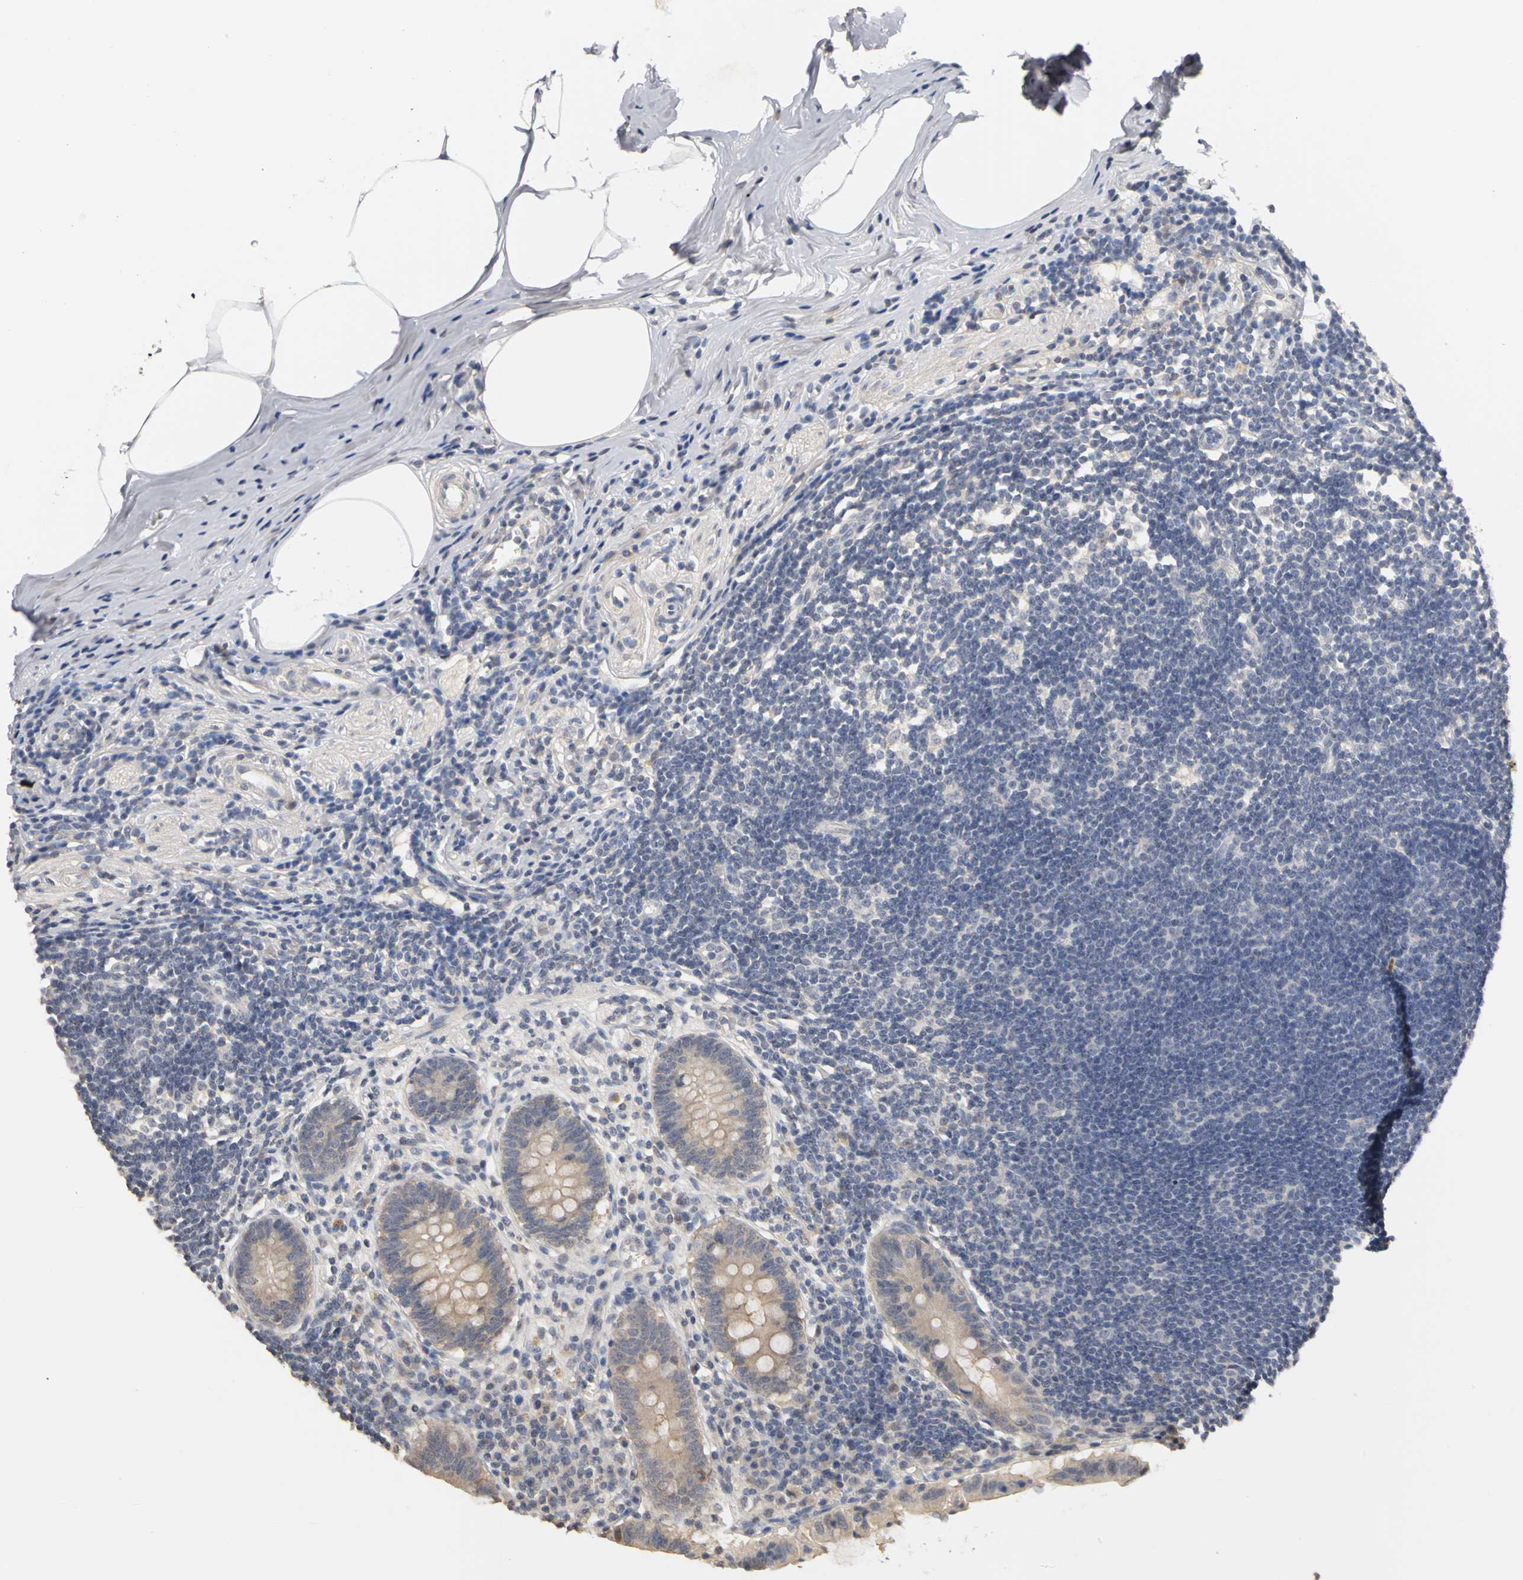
{"staining": {"intensity": "weak", "quantity": ">75%", "location": "cytoplasmic/membranous"}, "tissue": "appendix", "cell_type": "Glandular cells", "image_type": "normal", "snomed": [{"axis": "morphology", "description": "Normal tissue, NOS"}, {"axis": "topography", "description": "Appendix"}], "caption": "An IHC photomicrograph of normal tissue is shown. Protein staining in brown shows weak cytoplasmic/membranous positivity in appendix within glandular cells. (DAB (3,3'-diaminobenzidine) = brown stain, brightfield microscopy at high magnification).", "gene": "PGR", "patient": {"sex": "female", "age": 50}}